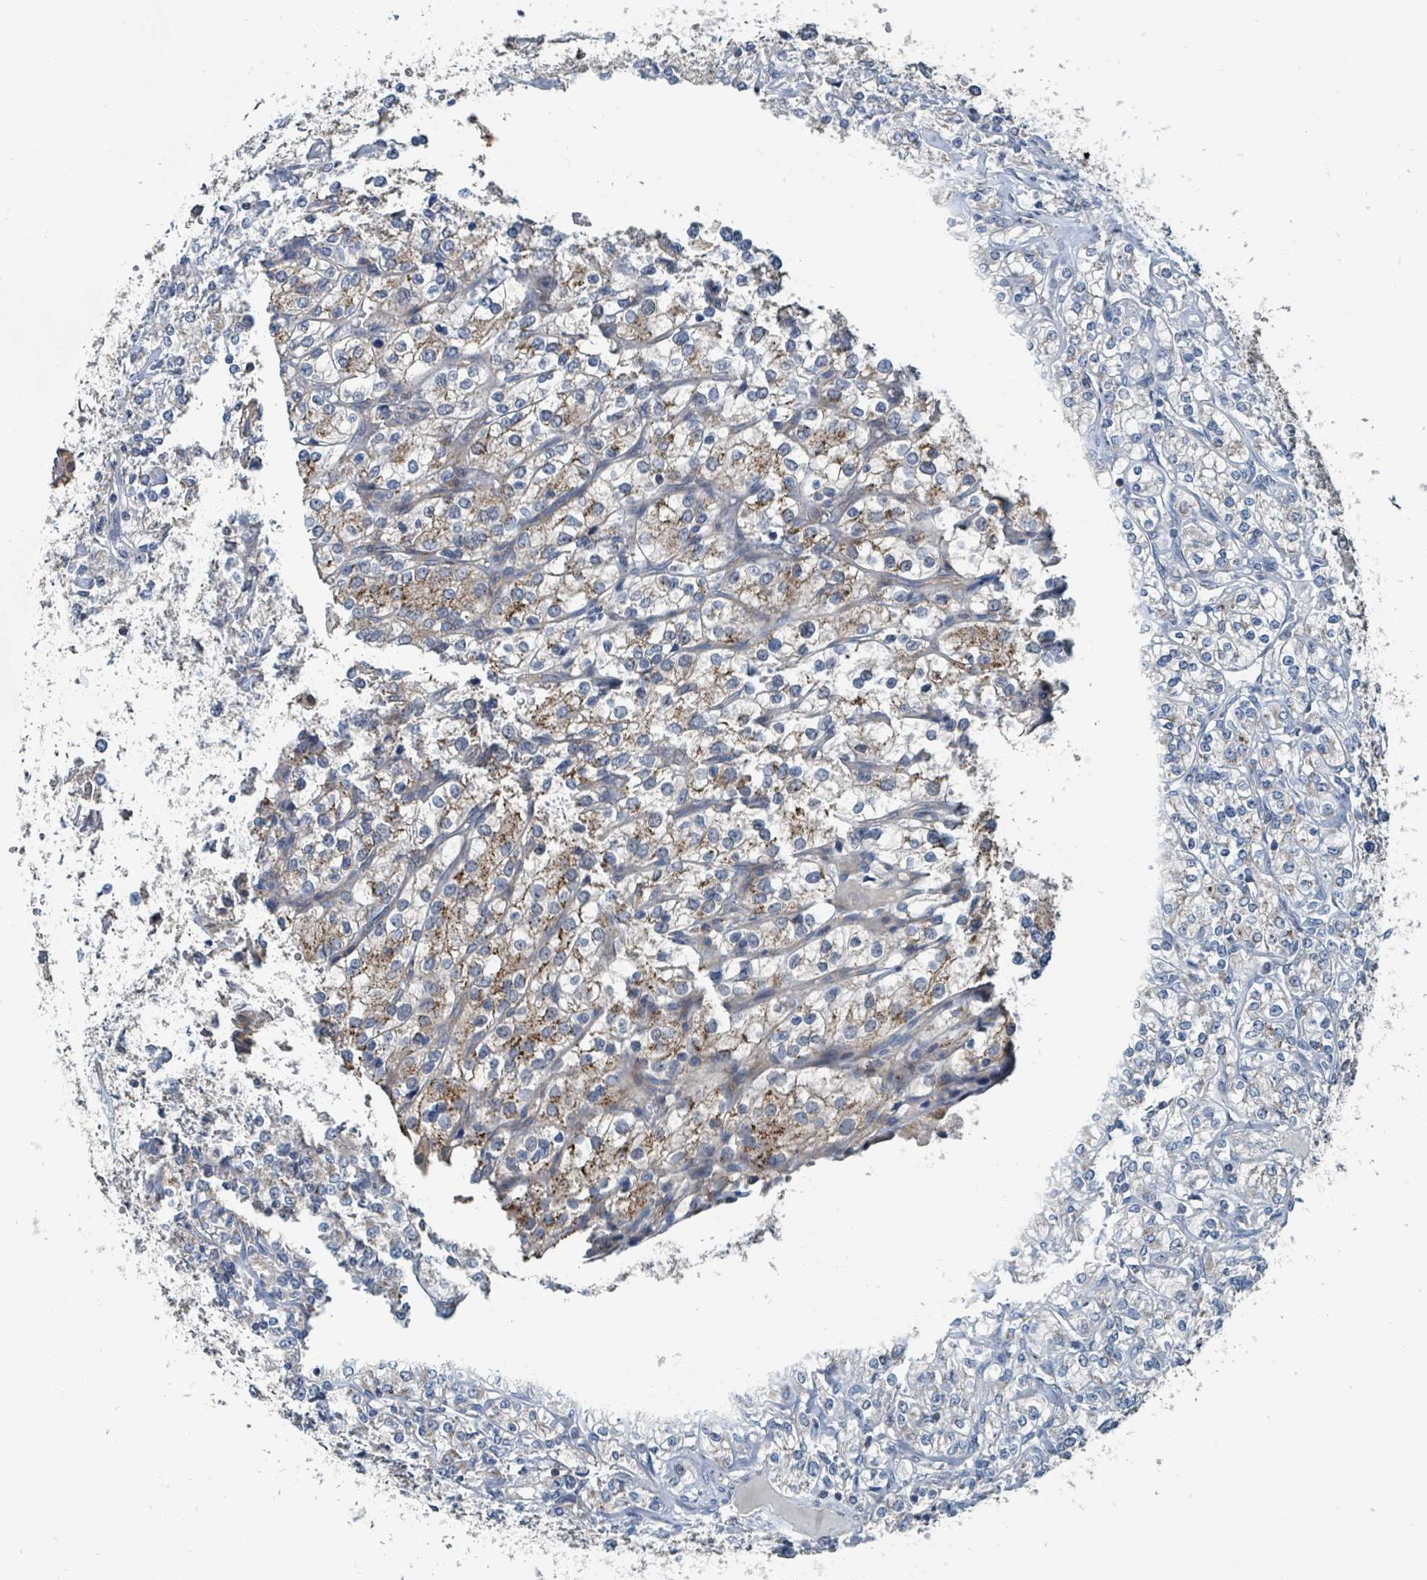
{"staining": {"intensity": "strong", "quantity": "<25%", "location": "cytoplasmic/membranous"}, "tissue": "renal cancer", "cell_type": "Tumor cells", "image_type": "cancer", "snomed": [{"axis": "morphology", "description": "Adenocarcinoma, NOS"}, {"axis": "topography", "description": "Kidney"}], "caption": "This image displays IHC staining of human renal adenocarcinoma, with medium strong cytoplasmic/membranous positivity in approximately <25% of tumor cells.", "gene": "ACBD4", "patient": {"sex": "male", "age": 77}}